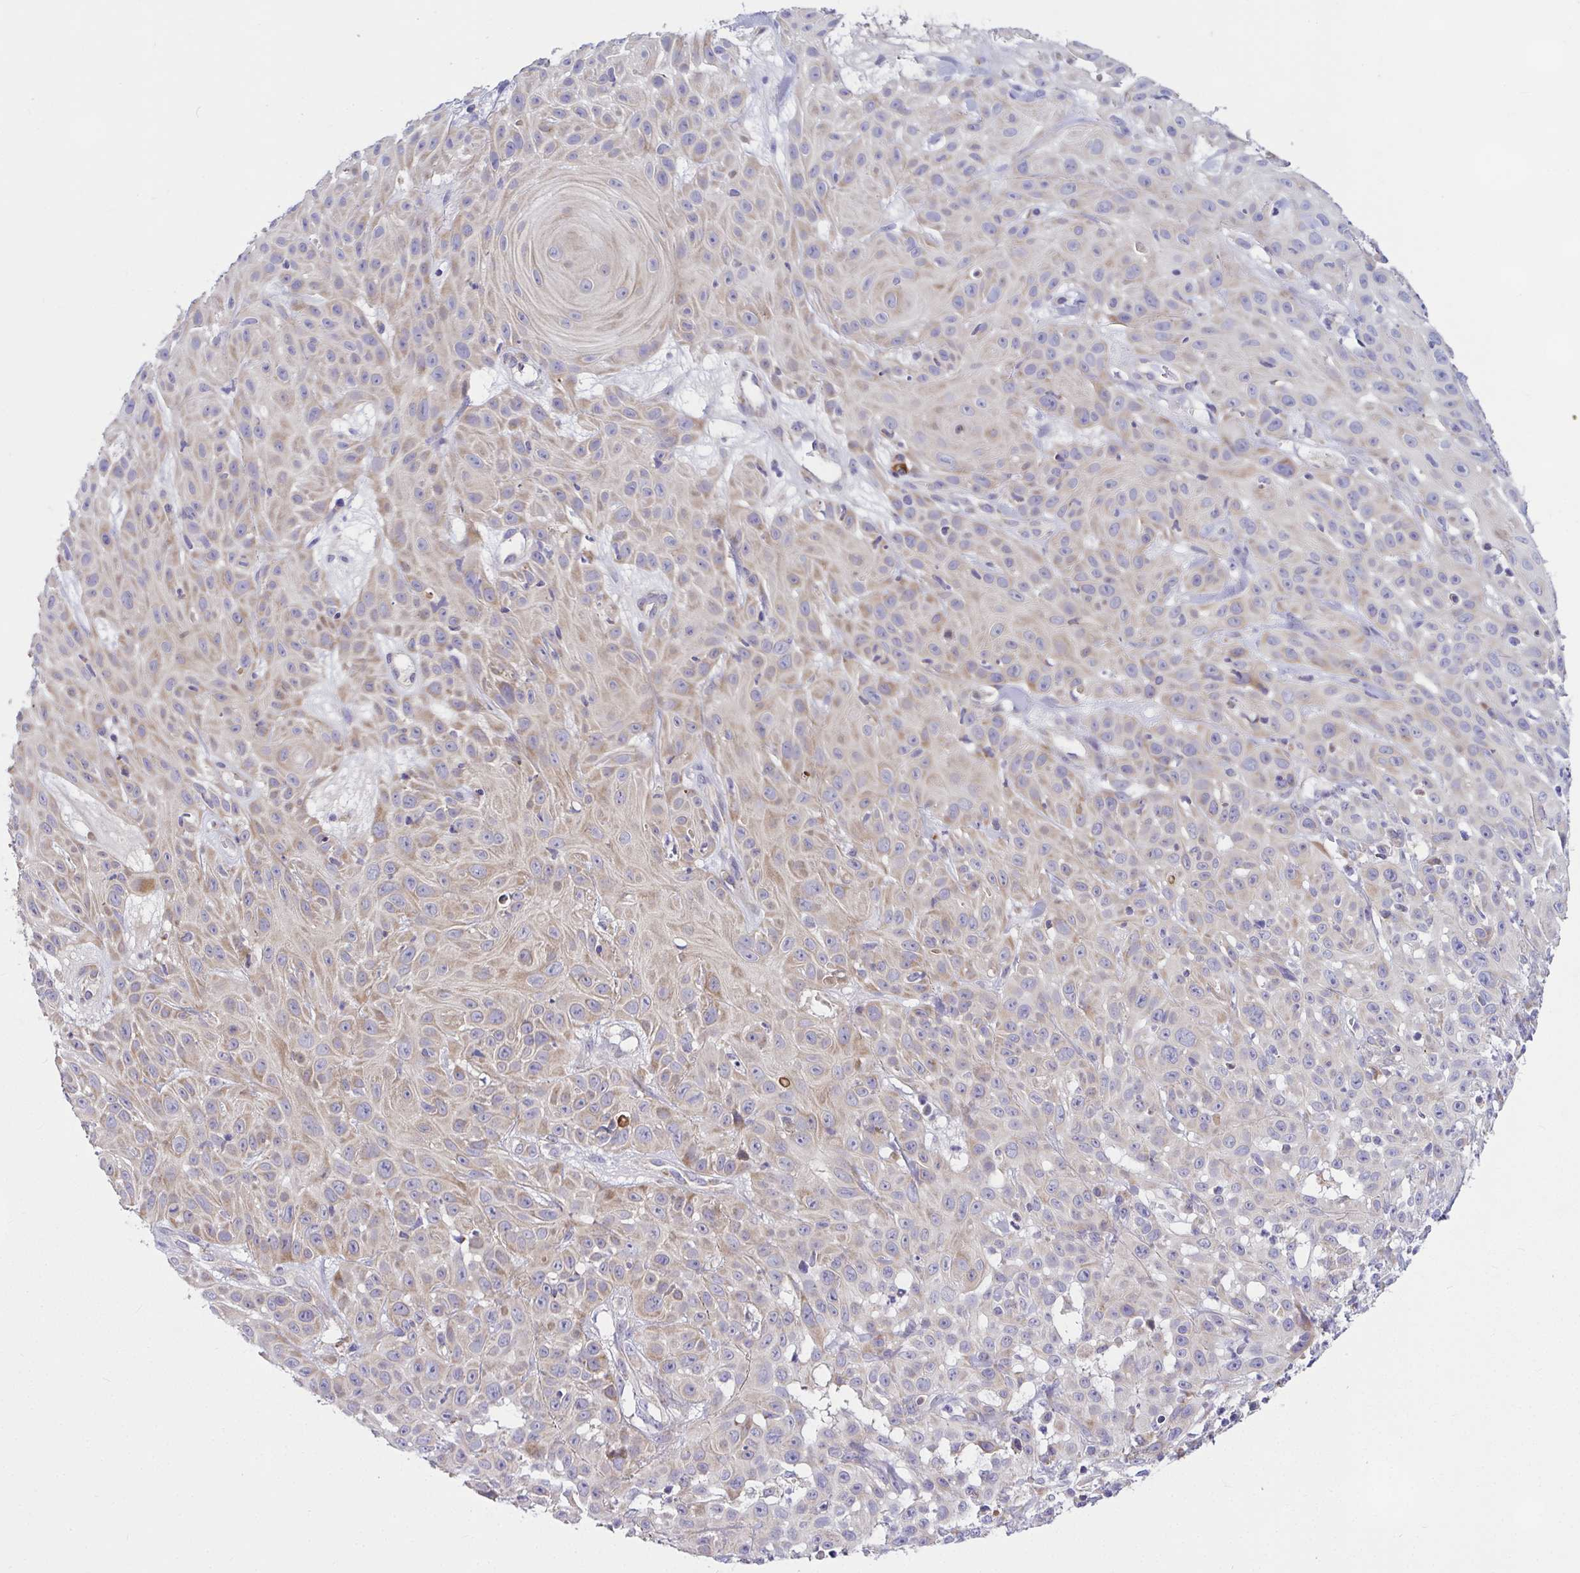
{"staining": {"intensity": "weak", "quantity": "25%-75%", "location": "cytoplasmic/membranous"}, "tissue": "skin cancer", "cell_type": "Tumor cells", "image_type": "cancer", "snomed": [{"axis": "morphology", "description": "Squamous cell carcinoma, NOS"}, {"axis": "topography", "description": "Skin"}], "caption": "Protein expression by immunohistochemistry (IHC) reveals weak cytoplasmic/membranous staining in about 25%-75% of tumor cells in skin cancer. (DAB (3,3'-diaminobenzidine) = brown stain, brightfield microscopy at high magnification).", "gene": "CEP63", "patient": {"sex": "male", "age": 82}}